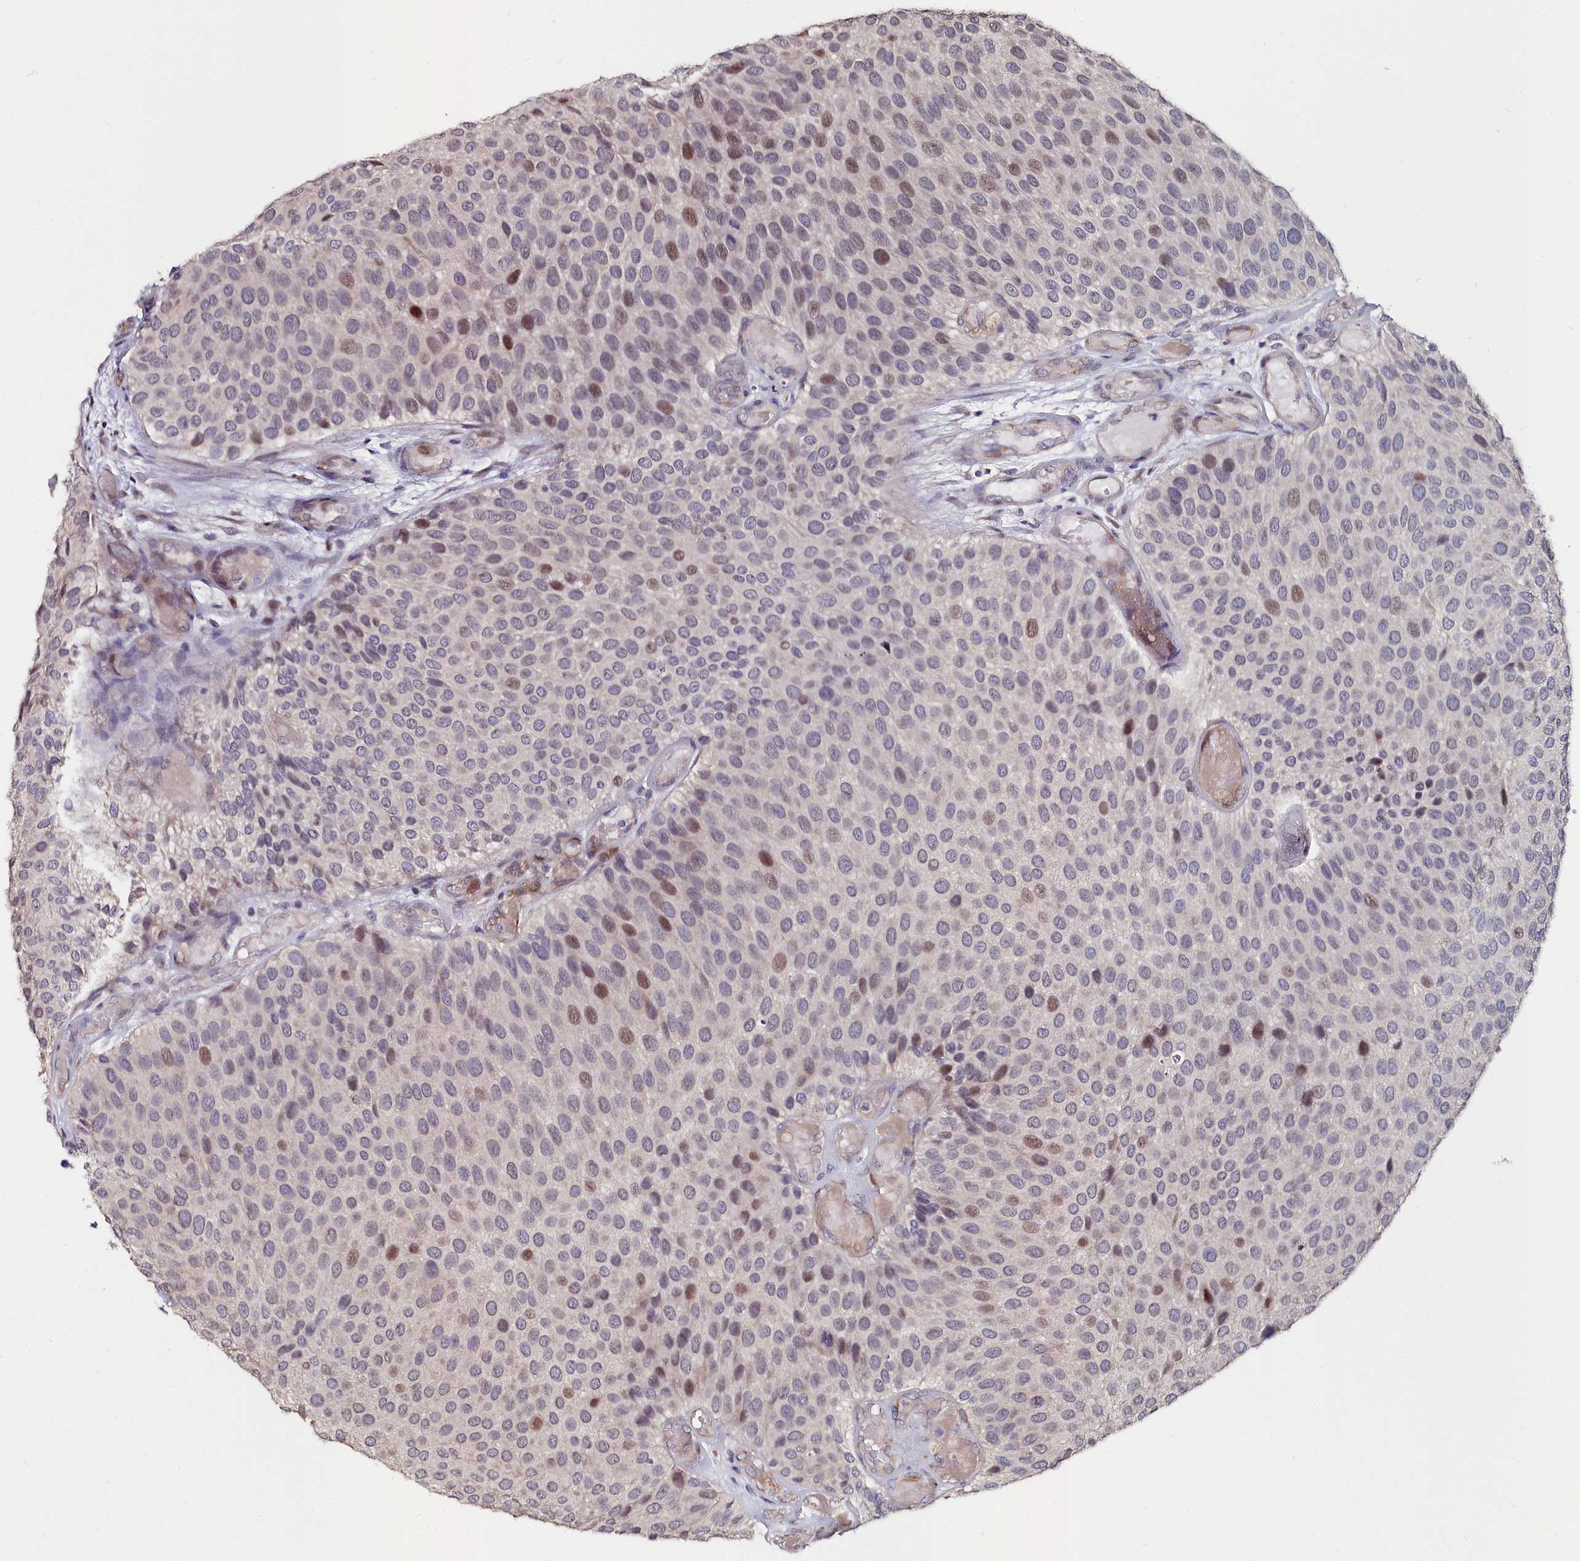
{"staining": {"intensity": "moderate", "quantity": "<25%", "location": "nuclear"}, "tissue": "urothelial cancer", "cell_type": "Tumor cells", "image_type": "cancer", "snomed": [{"axis": "morphology", "description": "Urothelial carcinoma, Low grade"}, {"axis": "topography", "description": "Urinary bladder"}], "caption": "IHC of urothelial cancer displays low levels of moderate nuclear expression in about <25% of tumor cells.", "gene": "C4orf19", "patient": {"sex": "male", "age": 89}}